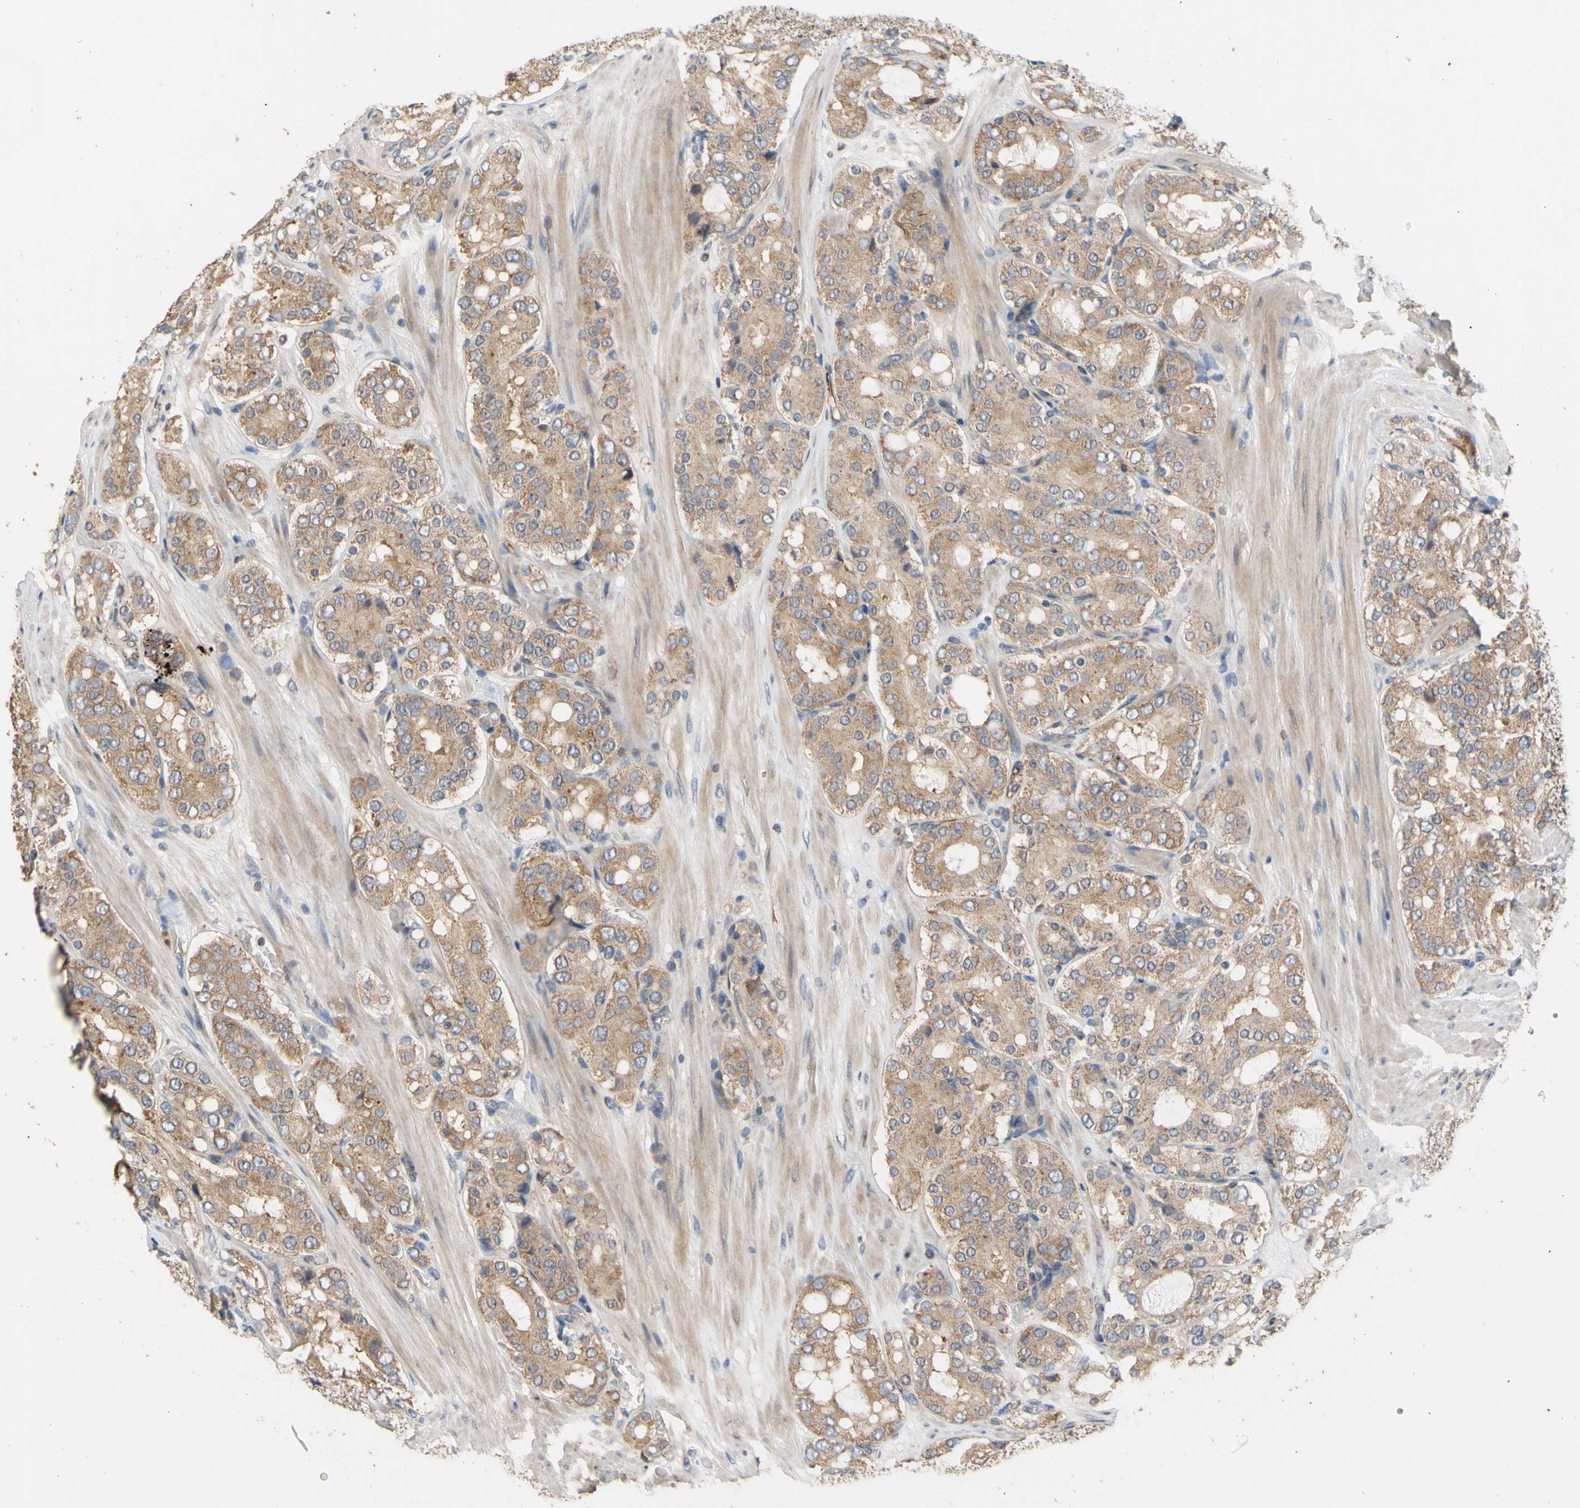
{"staining": {"intensity": "moderate", "quantity": "25%-75%", "location": "cytoplasmic/membranous"}, "tissue": "prostate cancer", "cell_type": "Tumor cells", "image_type": "cancer", "snomed": [{"axis": "morphology", "description": "Adenocarcinoma, High grade"}, {"axis": "topography", "description": "Prostate"}], "caption": "About 25%-75% of tumor cells in prostate high-grade adenocarcinoma demonstrate moderate cytoplasmic/membranous protein expression as visualized by brown immunohistochemical staining.", "gene": "EIF2S3", "patient": {"sex": "male", "age": 65}}